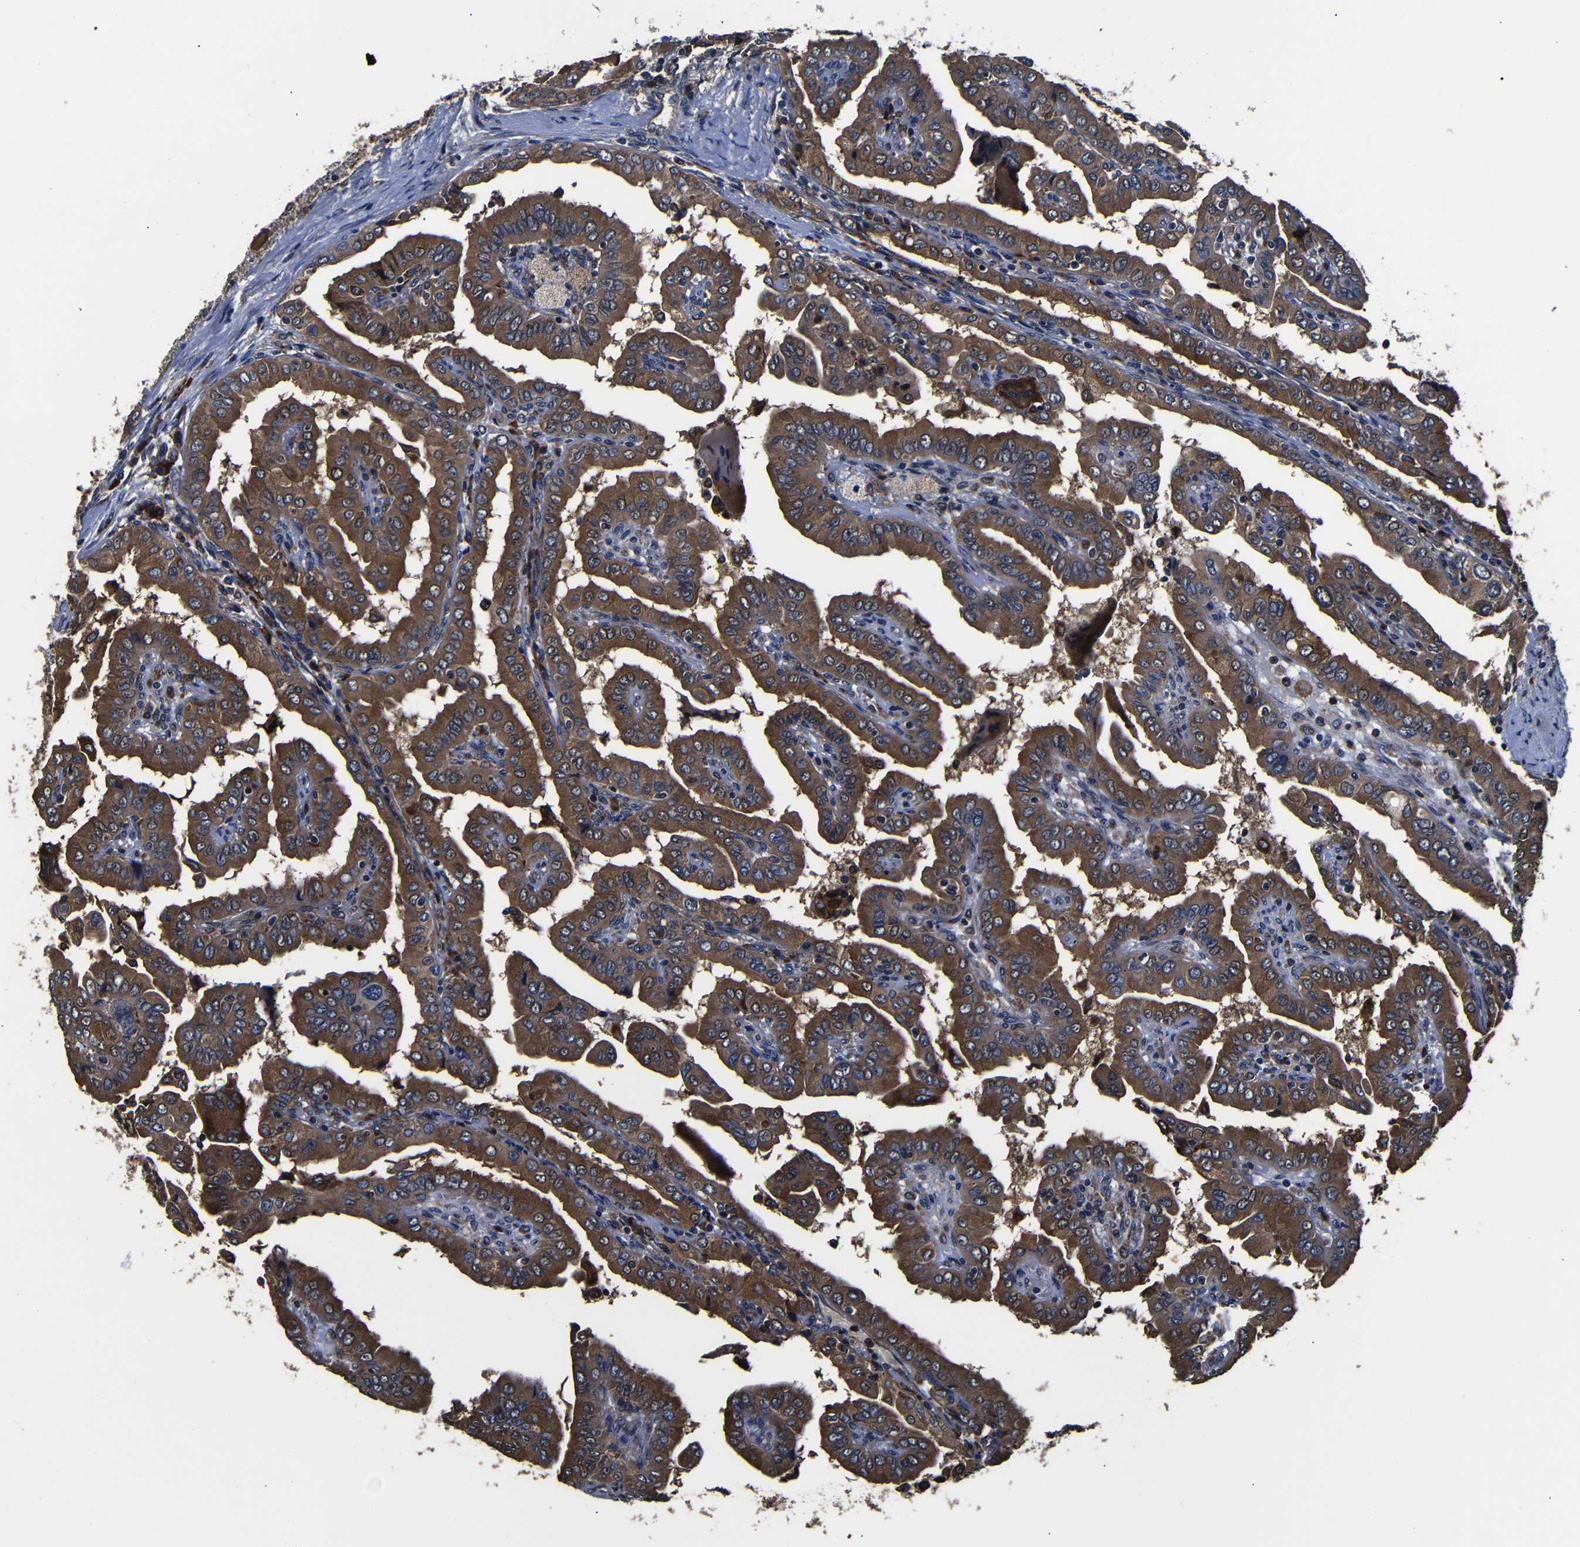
{"staining": {"intensity": "strong", "quantity": ">75%", "location": "cytoplasmic/membranous"}, "tissue": "thyroid cancer", "cell_type": "Tumor cells", "image_type": "cancer", "snomed": [{"axis": "morphology", "description": "Papillary adenocarcinoma, NOS"}, {"axis": "topography", "description": "Thyroid gland"}], "caption": "An image of thyroid papillary adenocarcinoma stained for a protein reveals strong cytoplasmic/membranous brown staining in tumor cells.", "gene": "SCN9A", "patient": {"sex": "male", "age": 33}}